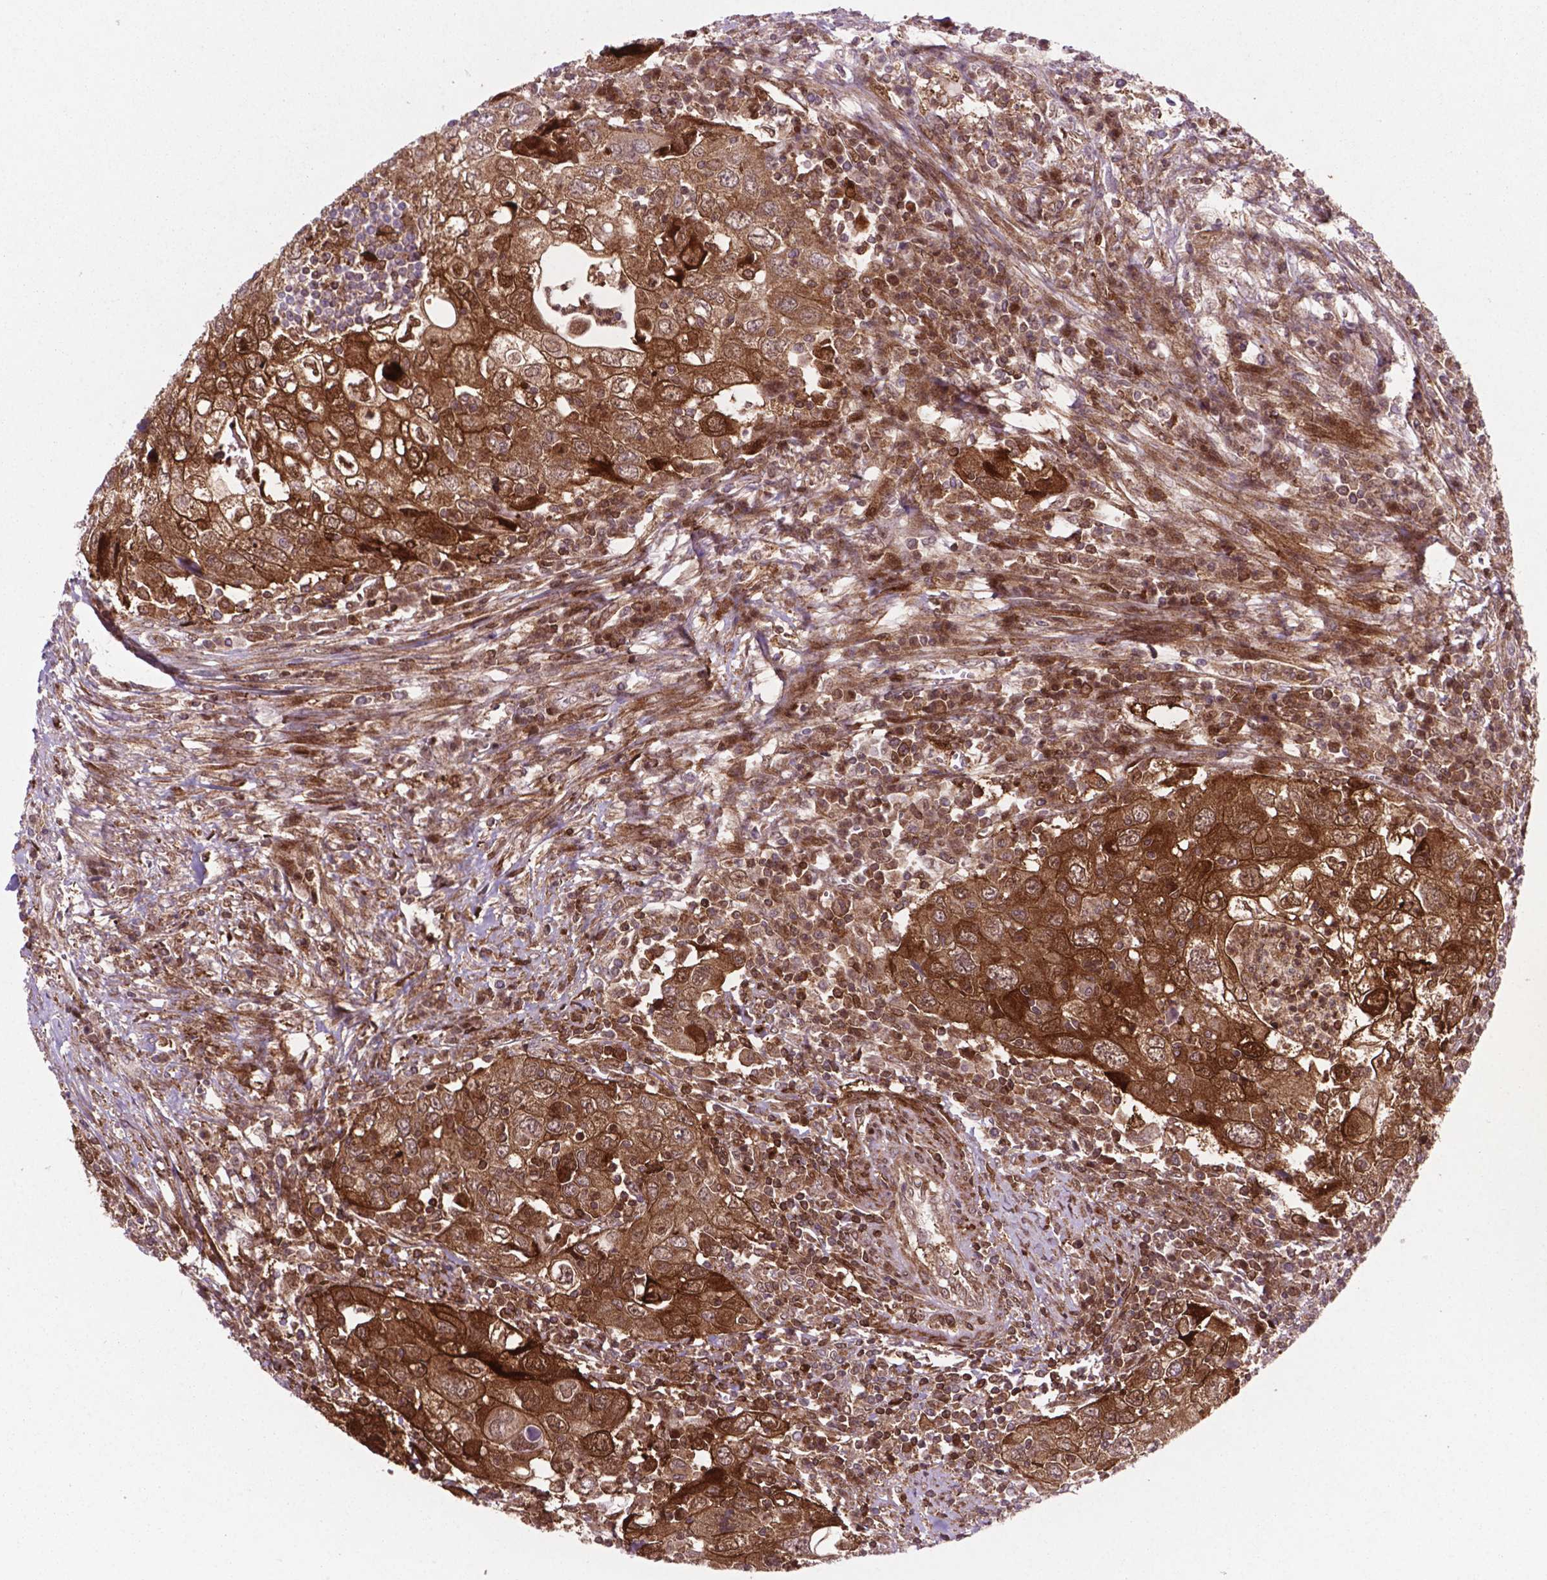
{"staining": {"intensity": "strong", "quantity": ">75%", "location": "cytoplasmic/membranous"}, "tissue": "urothelial cancer", "cell_type": "Tumor cells", "image_type": "cancer", "snomed": [{"axis": "morphology", "description": "Urothelial carcinoma, High grade"}, {"axis": "topography", "description": "Urinary bladder"}], "caption": "A brown stain shows strong cytoplasmic/membranous expression of a protein in urothelial cancer tumor cells.", "gene": "LDHA", "patient": {"sex": "male", "age": 76}}